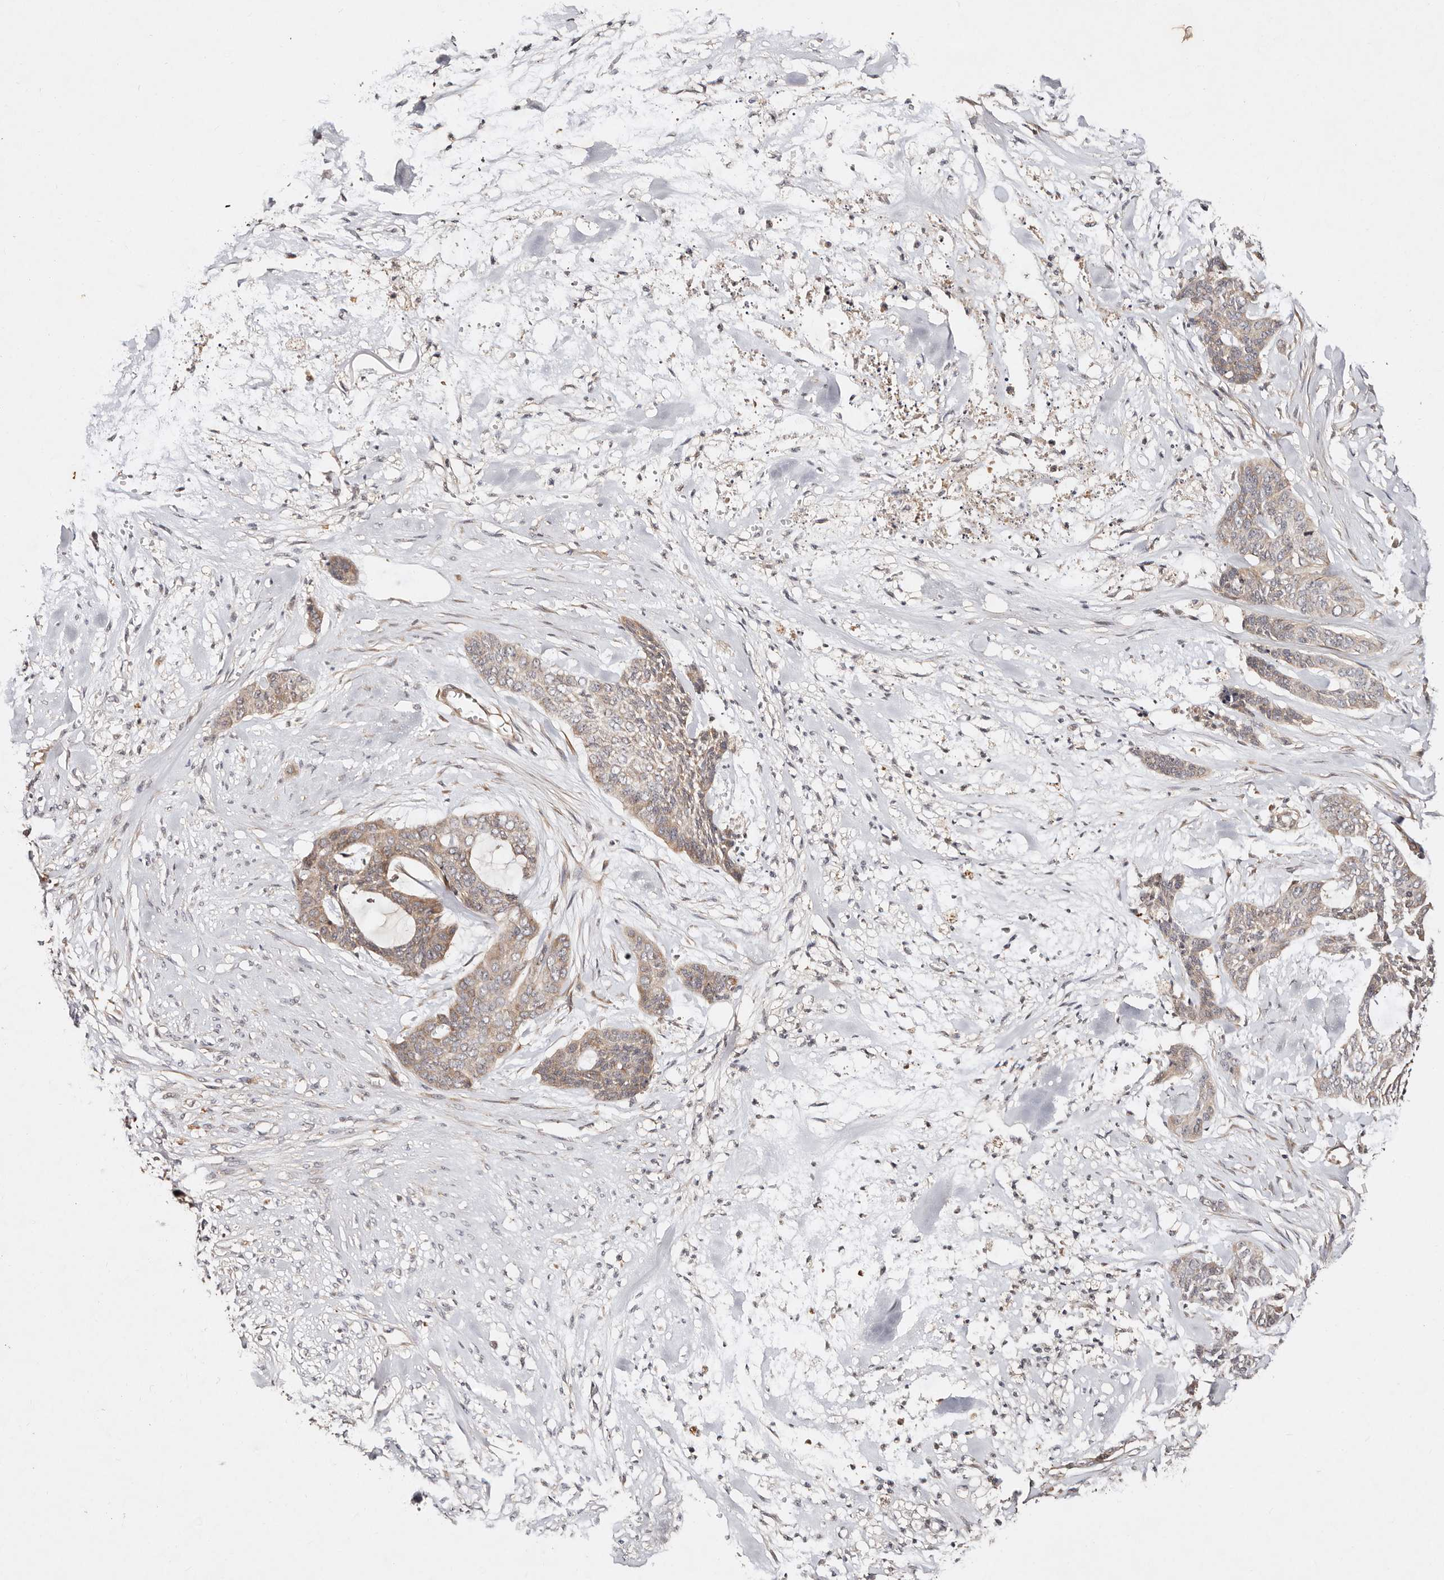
{"staining": {"intensity": "moderate", "quantity": "25%-75%", "location": "cytoplasmic/membranous"}, "tissue": "skin cancer", "cell_type": "Tumor cells", "image_type": "cancer", "snomed": [{"axis": "morphology", "description": "Basal cell carcinoma"}, {"axis": "topography", "description": "Skin"}], "caption": "An image of human skin cancer stained for a protein demonstrates moderate cytoplasmic/membranous brown staining in tumor cells. The staining is performed using DAB (3,3'-diaminobenzidine) brown chromogen to label protein expression. The nuclei are counter-stained blue using hematoxylin.", "gene": "DENND11", "patient": {"sex": "female", "age": 64}}